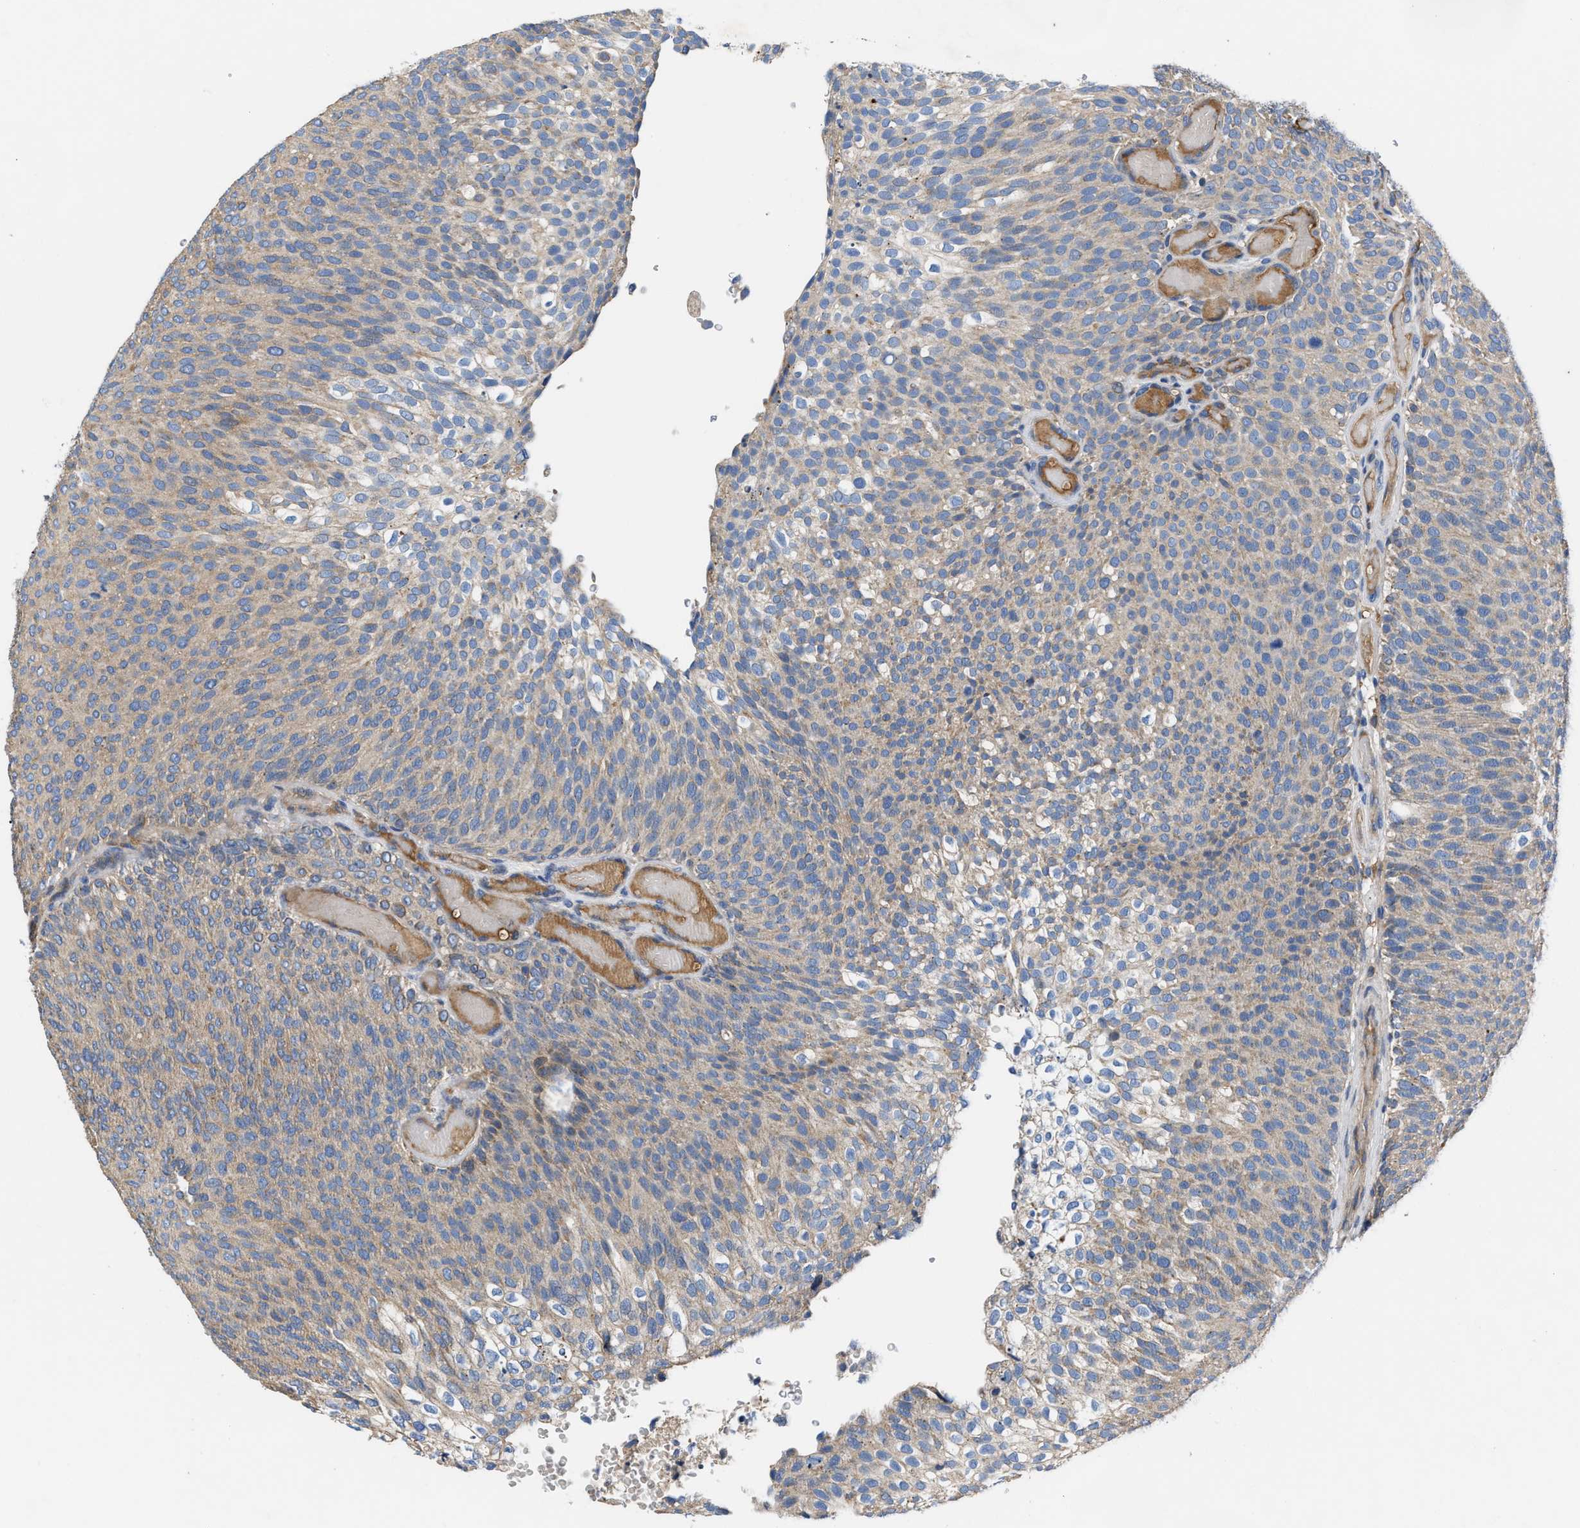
{"staining": {"intensity": "weak", "quantity": "25%-75%", "location": "cytoplasmic/membranous"}, "tissue": "urothelial cancer", "cell_type": "Tumor cells", "image_type": "cancer", "snomed": [{"axis": "morphology", "description": "Urothelial carcinoma, Low grade"}, {"axis": "topography", "description": "Urinary bladder"}], "caption": "Protein staining of urothelial cancer tissue reveals weak cytoplasmic/membranous positivity in about 25%-75% of tumor cells. The staining is performed using DAB brown chromogen to label protein expression. The nuclei are counter-stained blue using hematoxylin.", "gene": "CCDC171", "patient": {"sex": "male", "age": 78}}